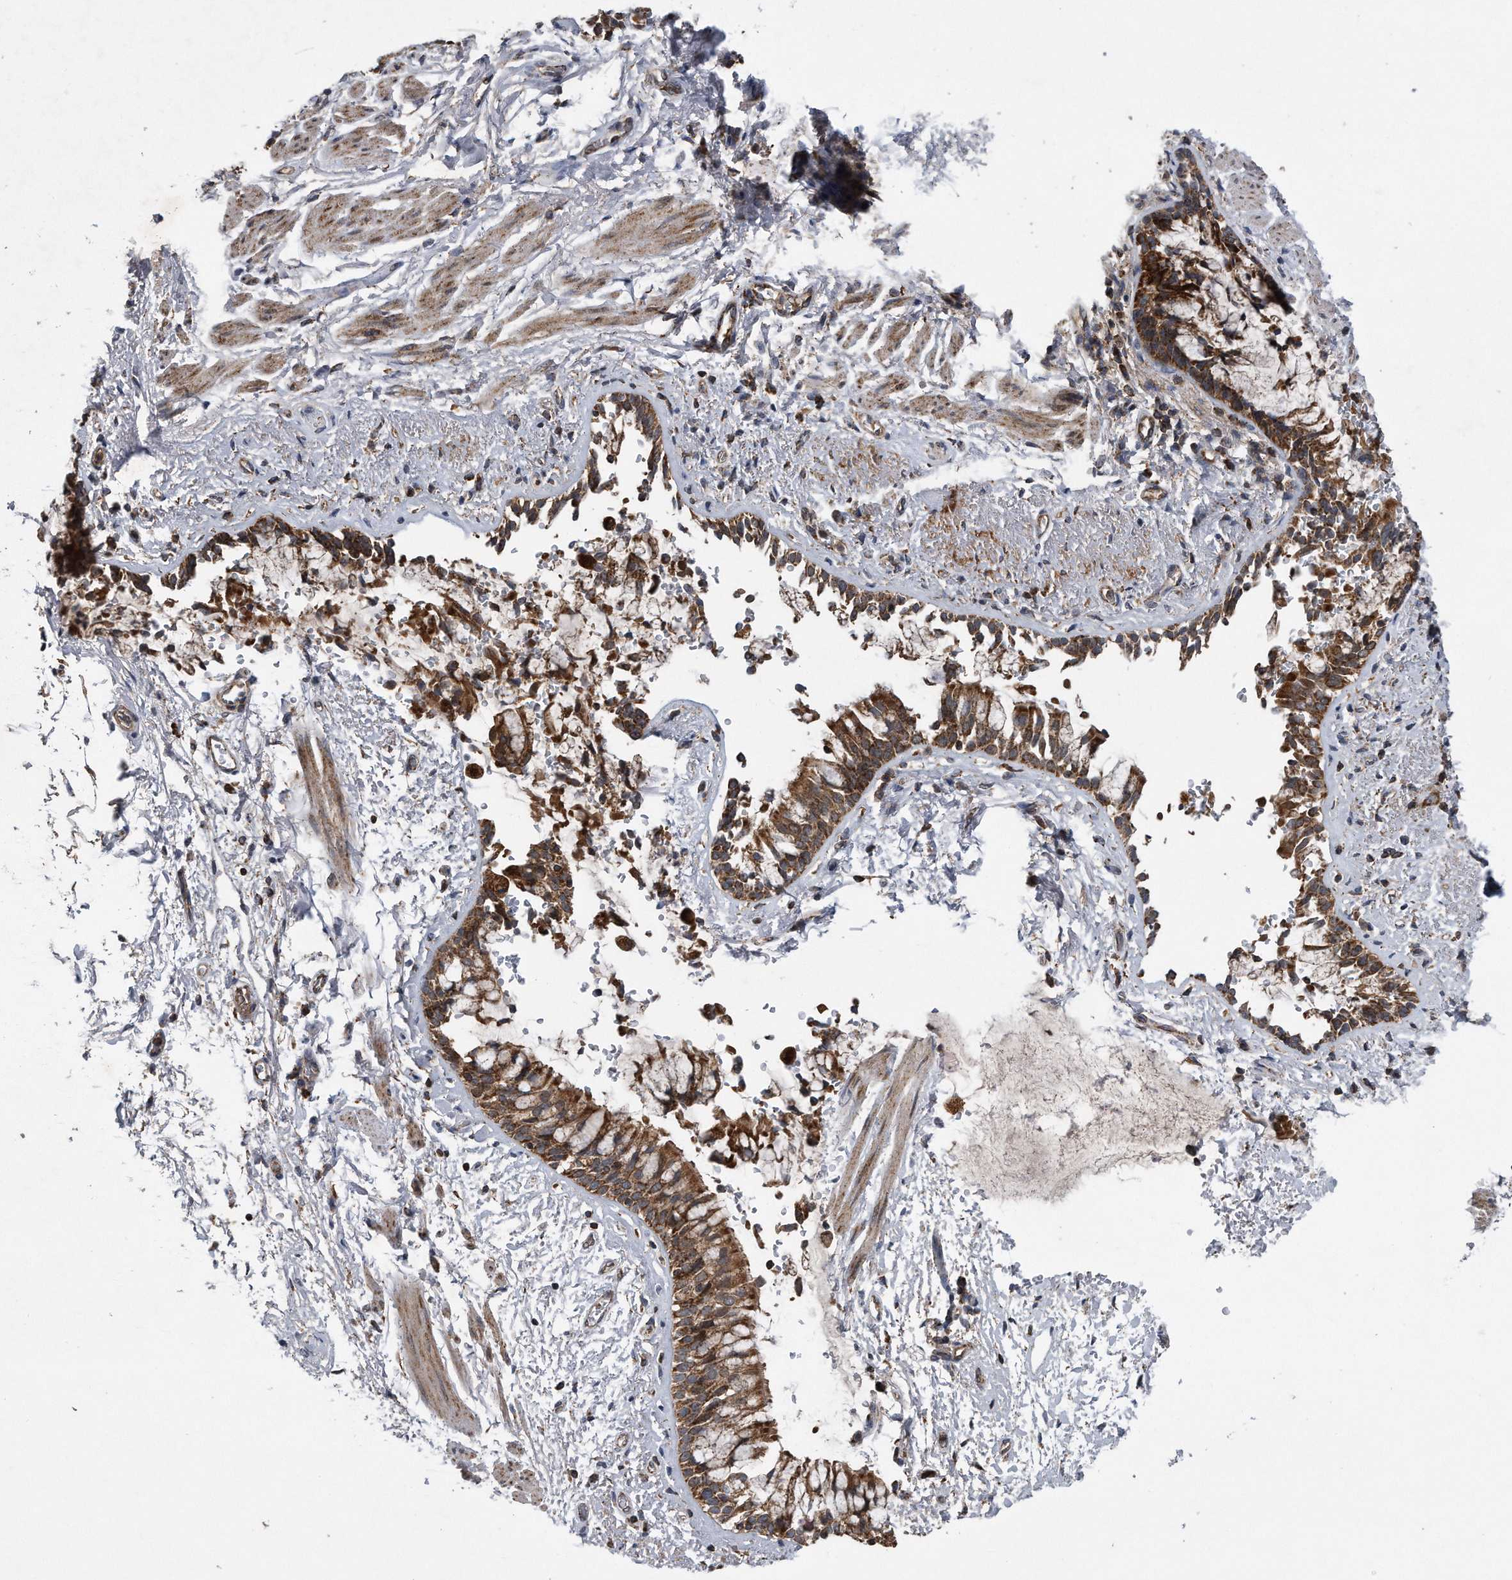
{"staining": {"intensity": "strong", "quantity": ">75%", "location": "cytoplasmic/membranous"}, "tissue": "bronchus", "cell_type": "Respiratory epithelial cells", "image_type": "normal", "snomed": [{"axis": "morphology", "description": "Normal tissue, NOS"}, {"axis": "morphology", "description": "Inflammation, NOS"}, {"axis": "topography", "description": "Cartilage tissue"}, {"axis": "topography", "description": "Bronchus"}, {"axis": "topography", "description": "Lung"}], "caption": "Benign bronchus was stained to show a protein in brown. There is high levels of strong cytoplasmic/membranous positivity in approximately >75% of respiratory epithelial cells.", "gene": "ALPK2", "patient": {"sex": "female", "age": 64}}